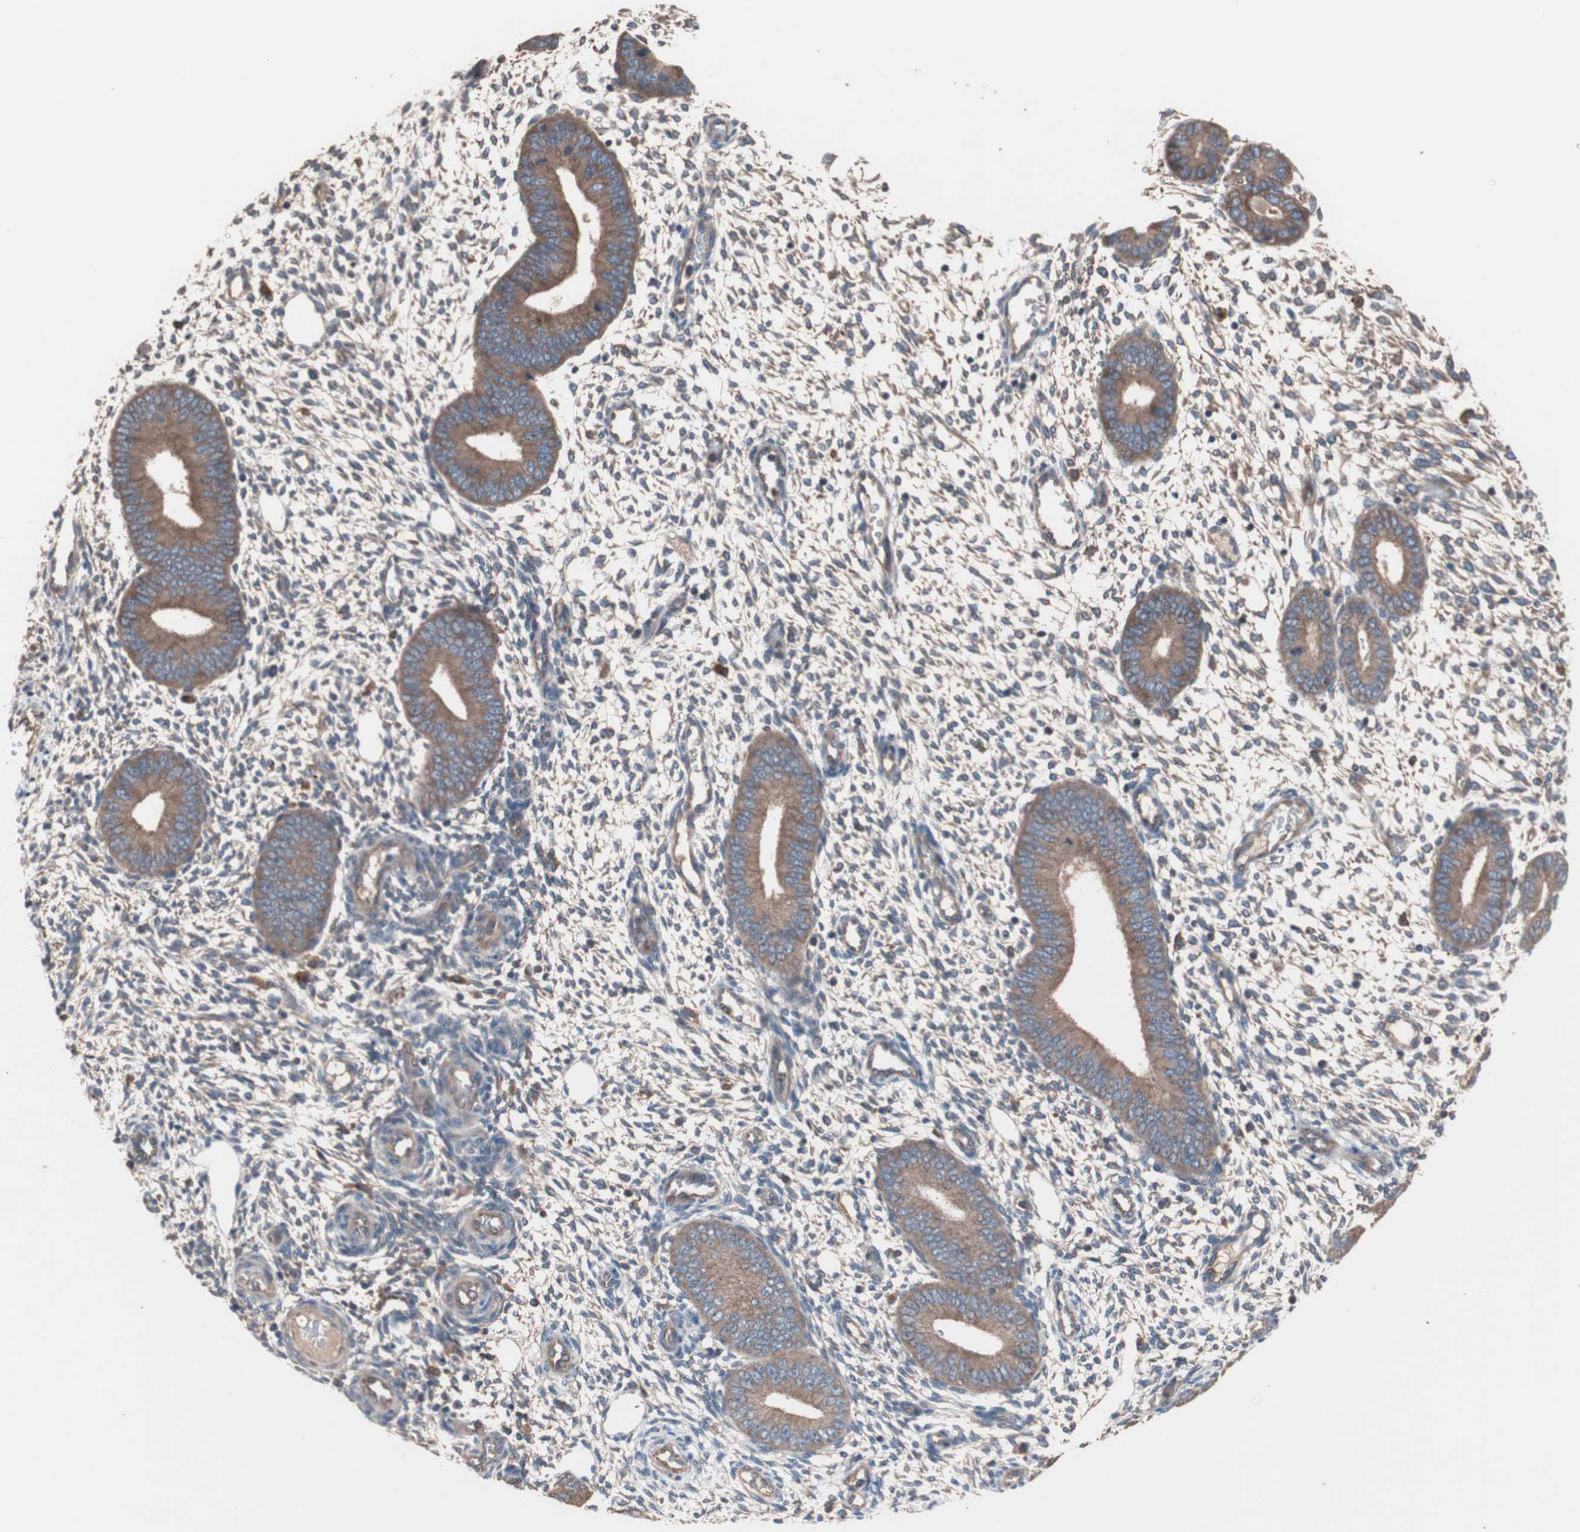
{"staining": {"intensity": "weak", "quantity": "<25%", "location": "cytoplasmic/membranous"}, "tissue": "endometrium", "cell_type": "Cells in endometrial stroma", "image_type": "normal", "snomed": [{"axis": "morphology", "description": "Normal tissue, NOS"}, {"axis": "topography", "description": "Endometrium"}], "caption": "An image of human endometrium is negative for staining in cells in endometrial stroma. (Brightfield microscopy of DAB immunohistochemistry at high magnification).", "gene": "ATG7", "patient": {"sex": "female", "age": 42}}